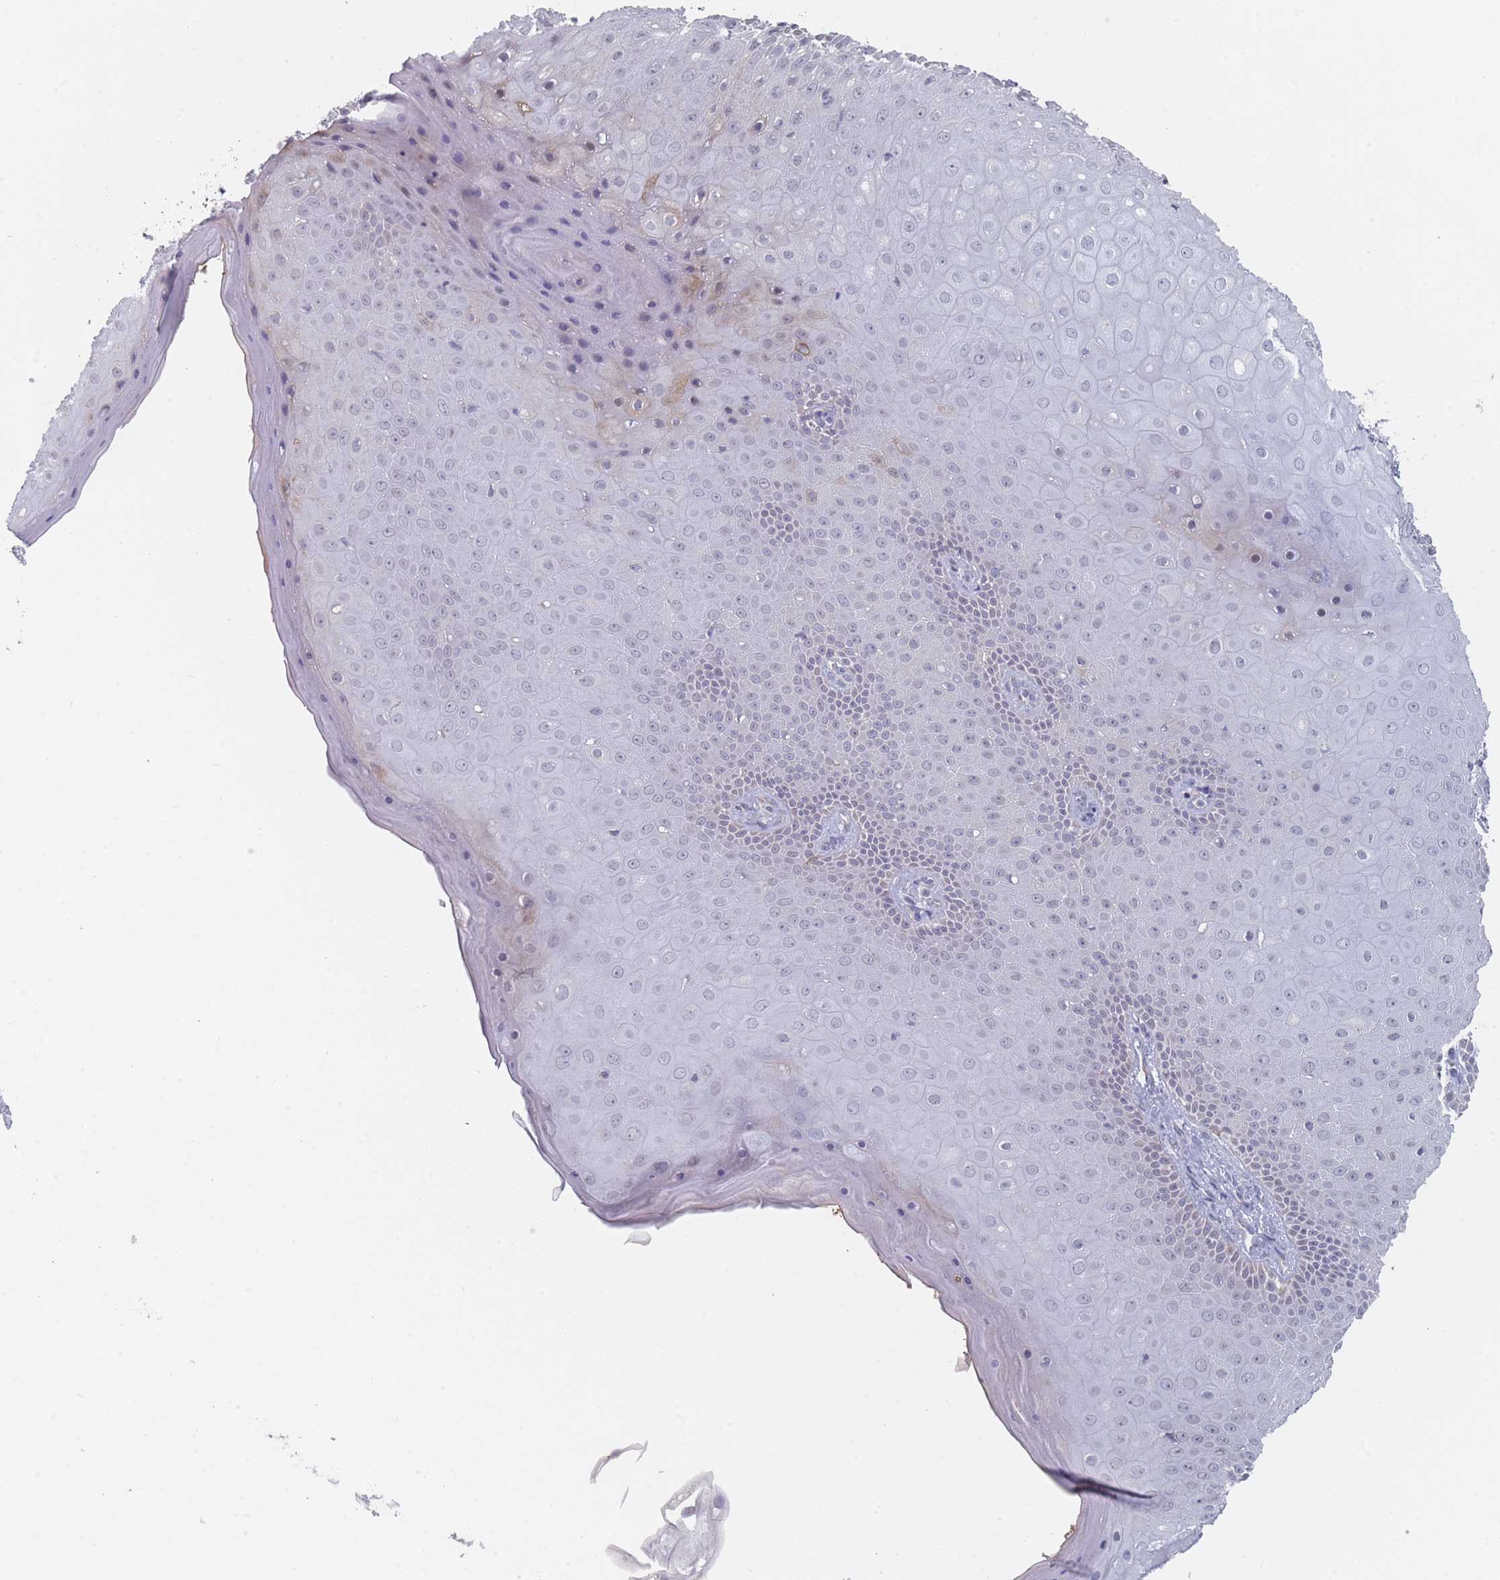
{"staining": {"intensity": "negative", "quantity": "none", "location": "none"}, "tissue": "skin", "cell_type": "Epidermal cells", "image_type": "normal", "snomed": [{"axis": "morphology", "description": "Normal tissue, NOS"}, {"axis": "topography", "description": "Anal"}], "caption": "There is no significant staining in epidermal cells of skin. (DAB immunohistochemistry (IHC), high magnification).", "gene": "TRARG1", "patient": {"sex": "male", "age": 80}}